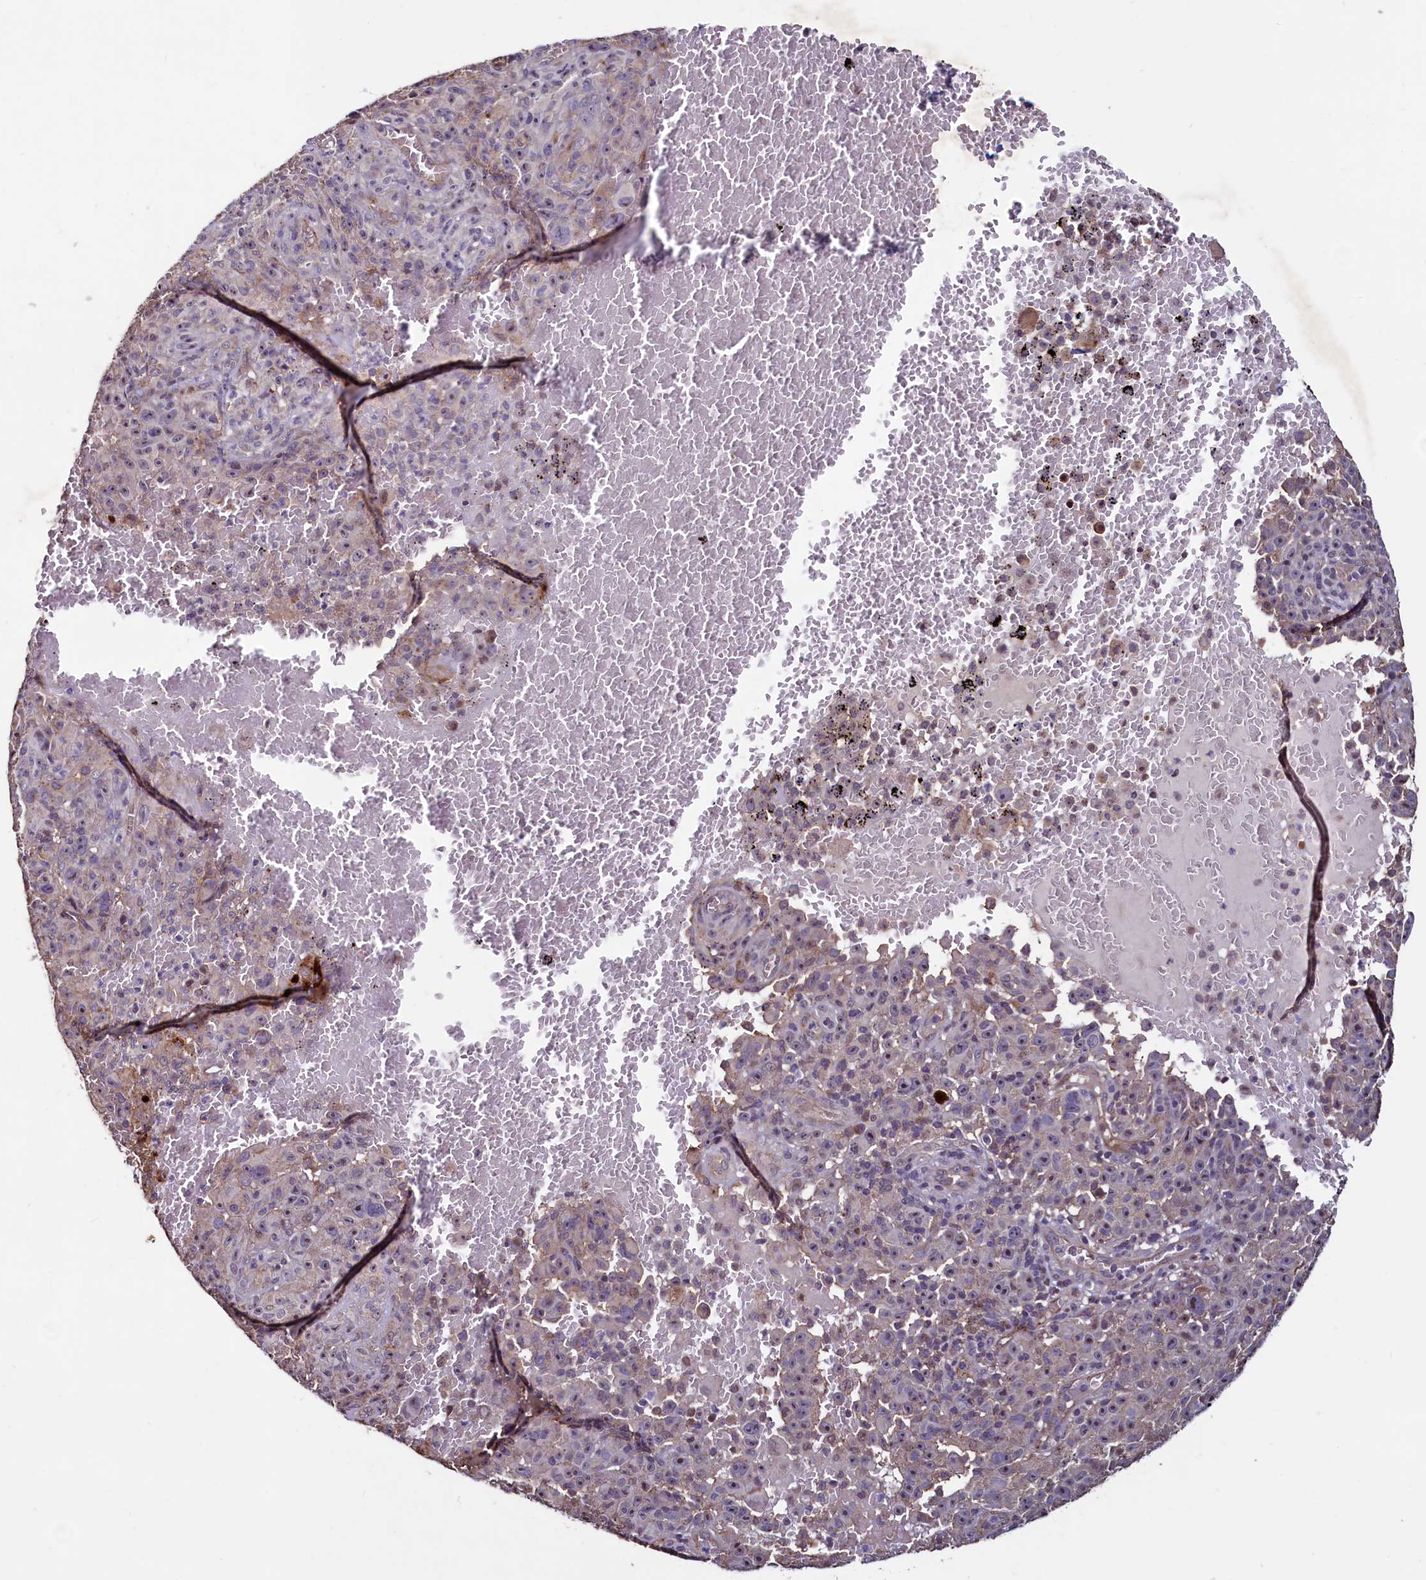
{"staining": {"intensity": "weak", "quantity": "<25%", "location": "cytoplasmic/membranous"}, "tissue": "melanoma", "cell_type": "Tumor cells", "image_type": "cancer", "snomed": [{"axis": "morphology", "description": "Malignant melanoma, NOS"}, {"axis": "topography", "description": "Skin"}], "caption": "A photomicrograph of human melanoma is negative for staining in tumor cells.", "gene": "PALM", "patient": {"sex": "female", "age": 82}}